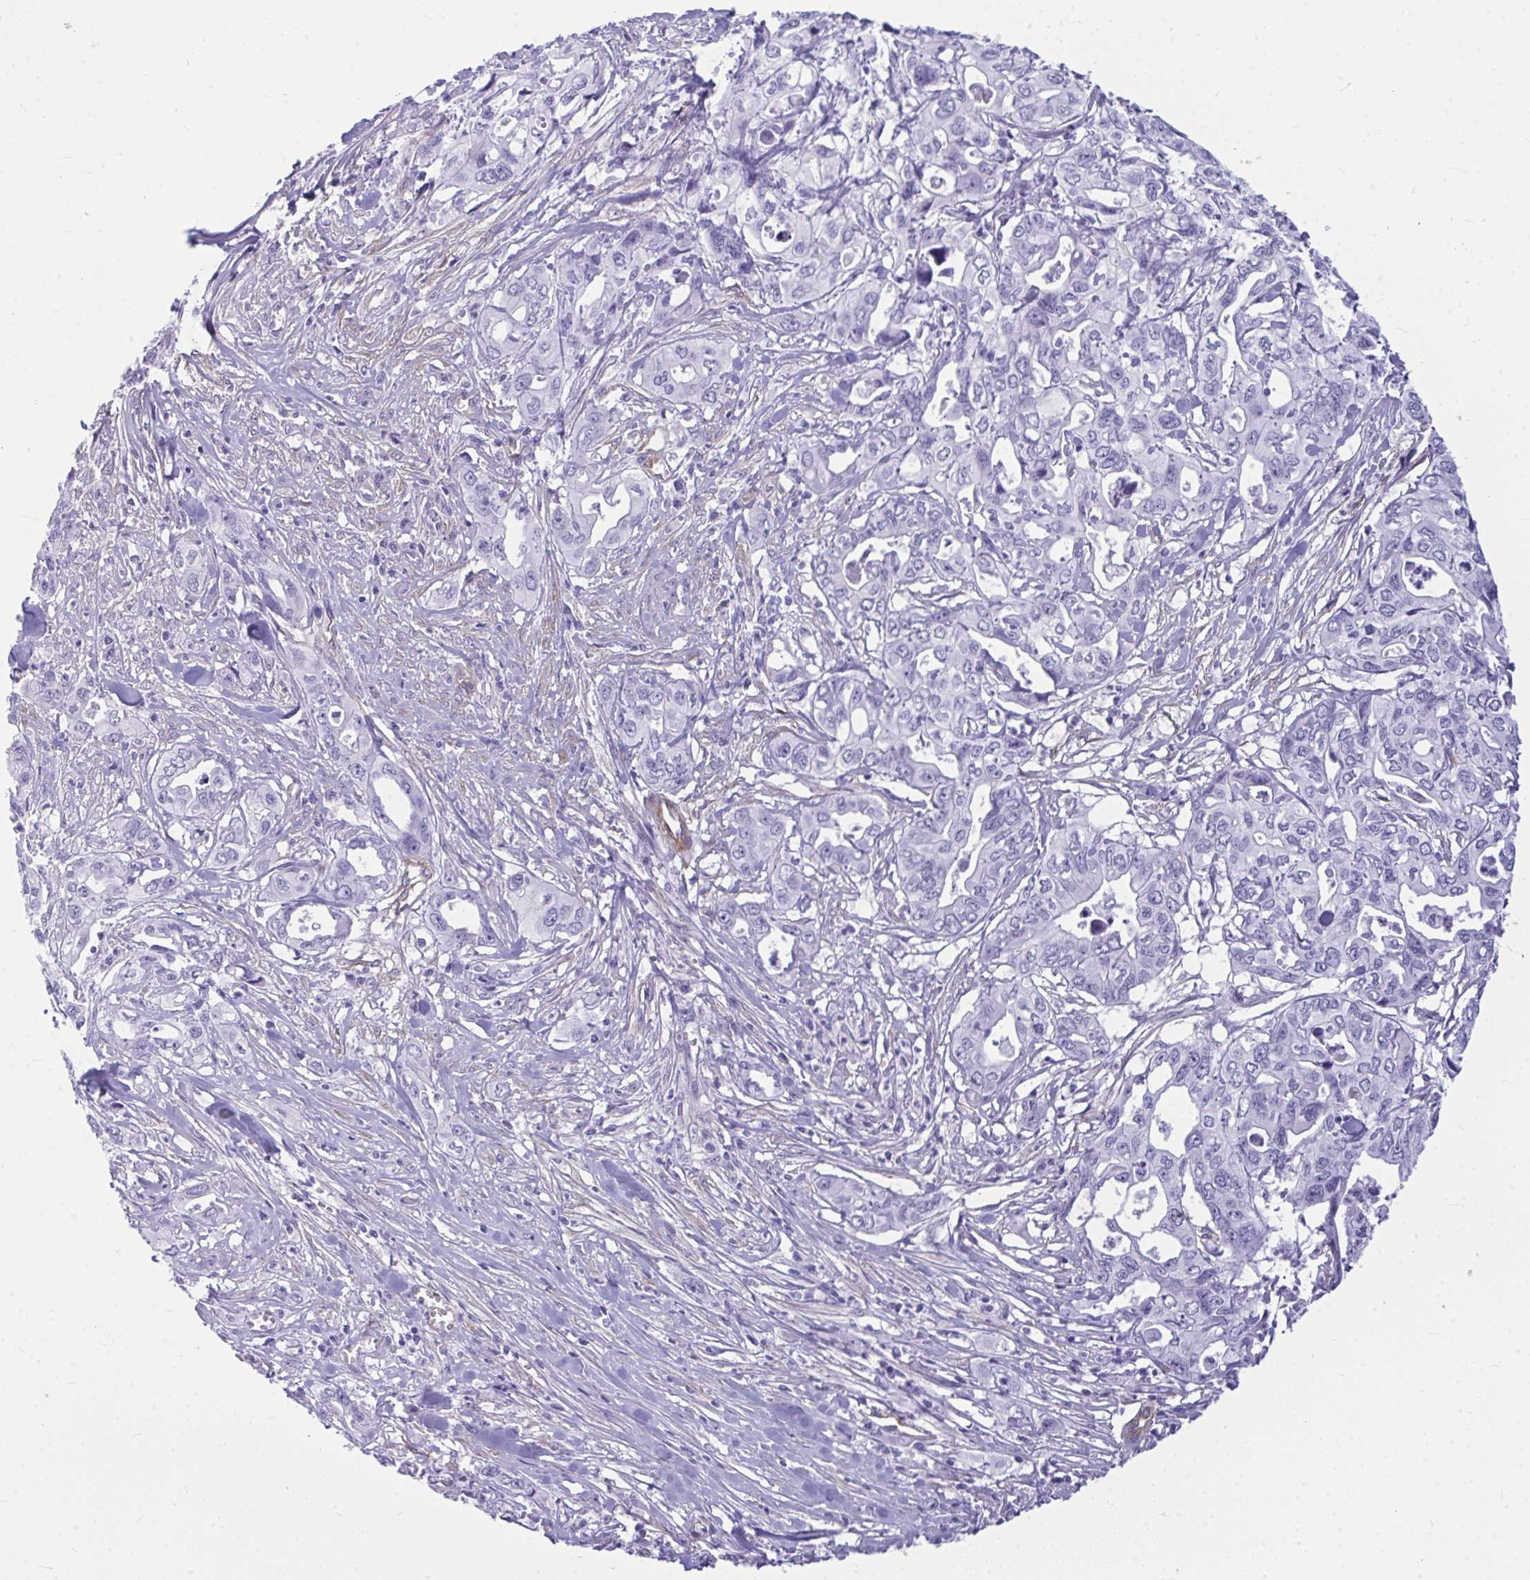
{"staining": {"intensity": "negative", "quantity": "none", "location": "none"}, "tissue": "pancreatic cancer", "cell_type": "Tumor cells", "image_type": "cancer", "snomed": [{"axis": "morphology", "description": "Adenocarcinoma, NOS"}, {"axis": "topography", "description": "Pancreas"}], "caption": "The immunohistochemistry (IHC) histopathology image has no significant expression in tumor cells of pancreatic cancer (adenocarcinoma) tissue.", "gene": "LIMS2", "patient": {"sex": "male", "age": 68}}